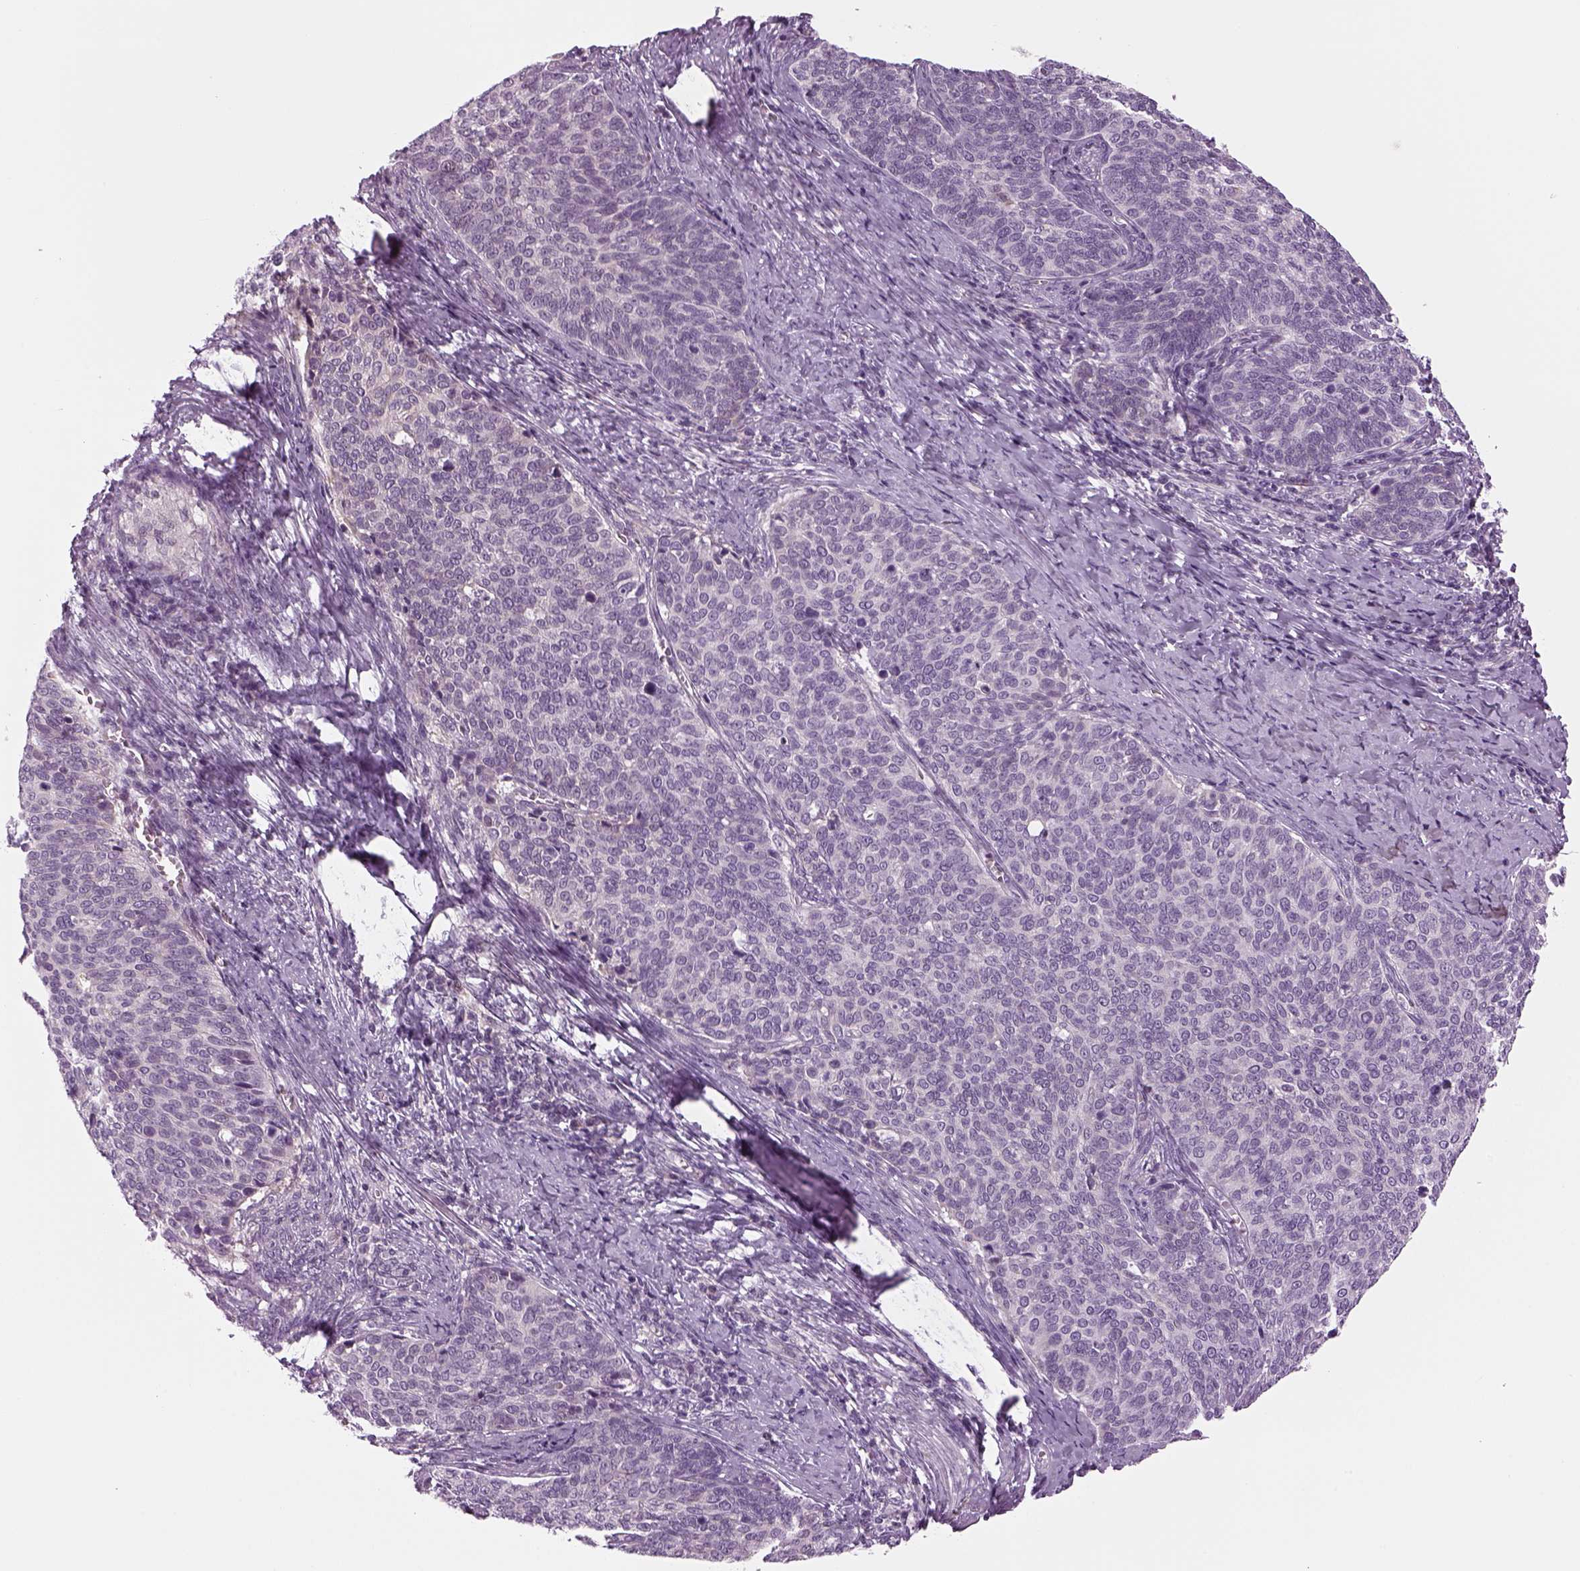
{"staining": {"intensity": "negative", "quantity": "none", "location": "none"}, "tissue": "cervical cancer", "cell_type": "Tumor cells", "image_type": "cancer", "snomed": [{"axis": "morphology", "description": "Normal tissue, NOS"}, {"axis": "morphology", "description": "Squamous cell carcinoma, NOS"}, {"axis": "topography", "description": "Cervix"}], "caption": "The micrograph reveals no staining of tumor cells in cervical cancer.", "gene": "LRRIQ3", "patient": {"sex": "female", "age": 39}}